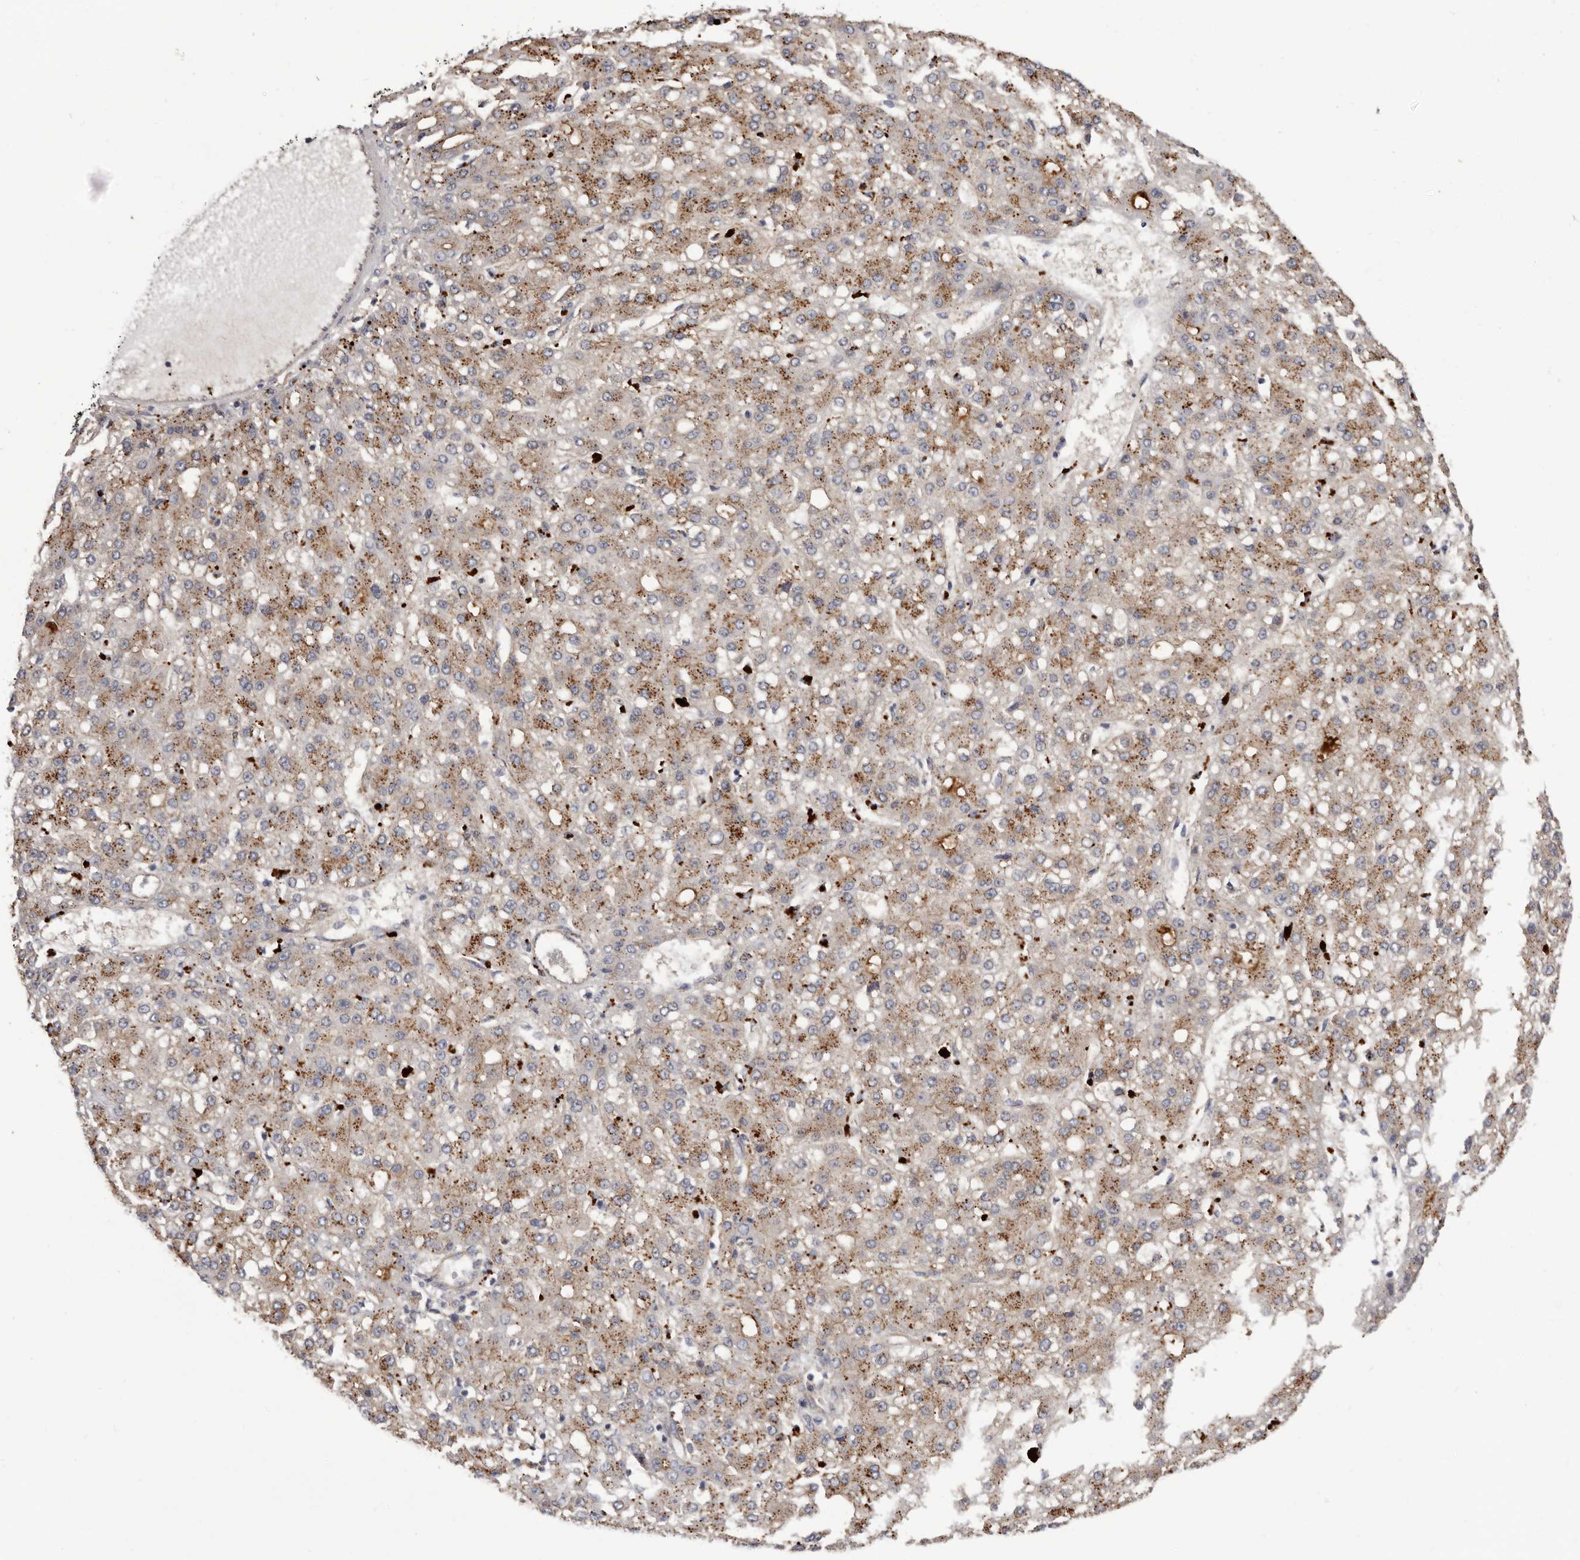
{"staining": {"intensity": "moderate", "quantity": ">75%", "location": "cytoplasmic/membranous"}, "tissue": "liver cancer", "cell_type": "Tumor cells", "image_type": "cancer", "snomed": [{"axis": "morphology", "description": "Carcinoma, Hepatocellular, NOS"}, {"axis": "topography", "description": "Liver"}], "caption": "There is medium levels of moderate cytoplasmic/membranous expression in tumor cells of liver cancer, as demonstrated by immunohistochemical staining (brown color).", "gene": "INKA2", "patient": {"sex": "male", "age": 67}}